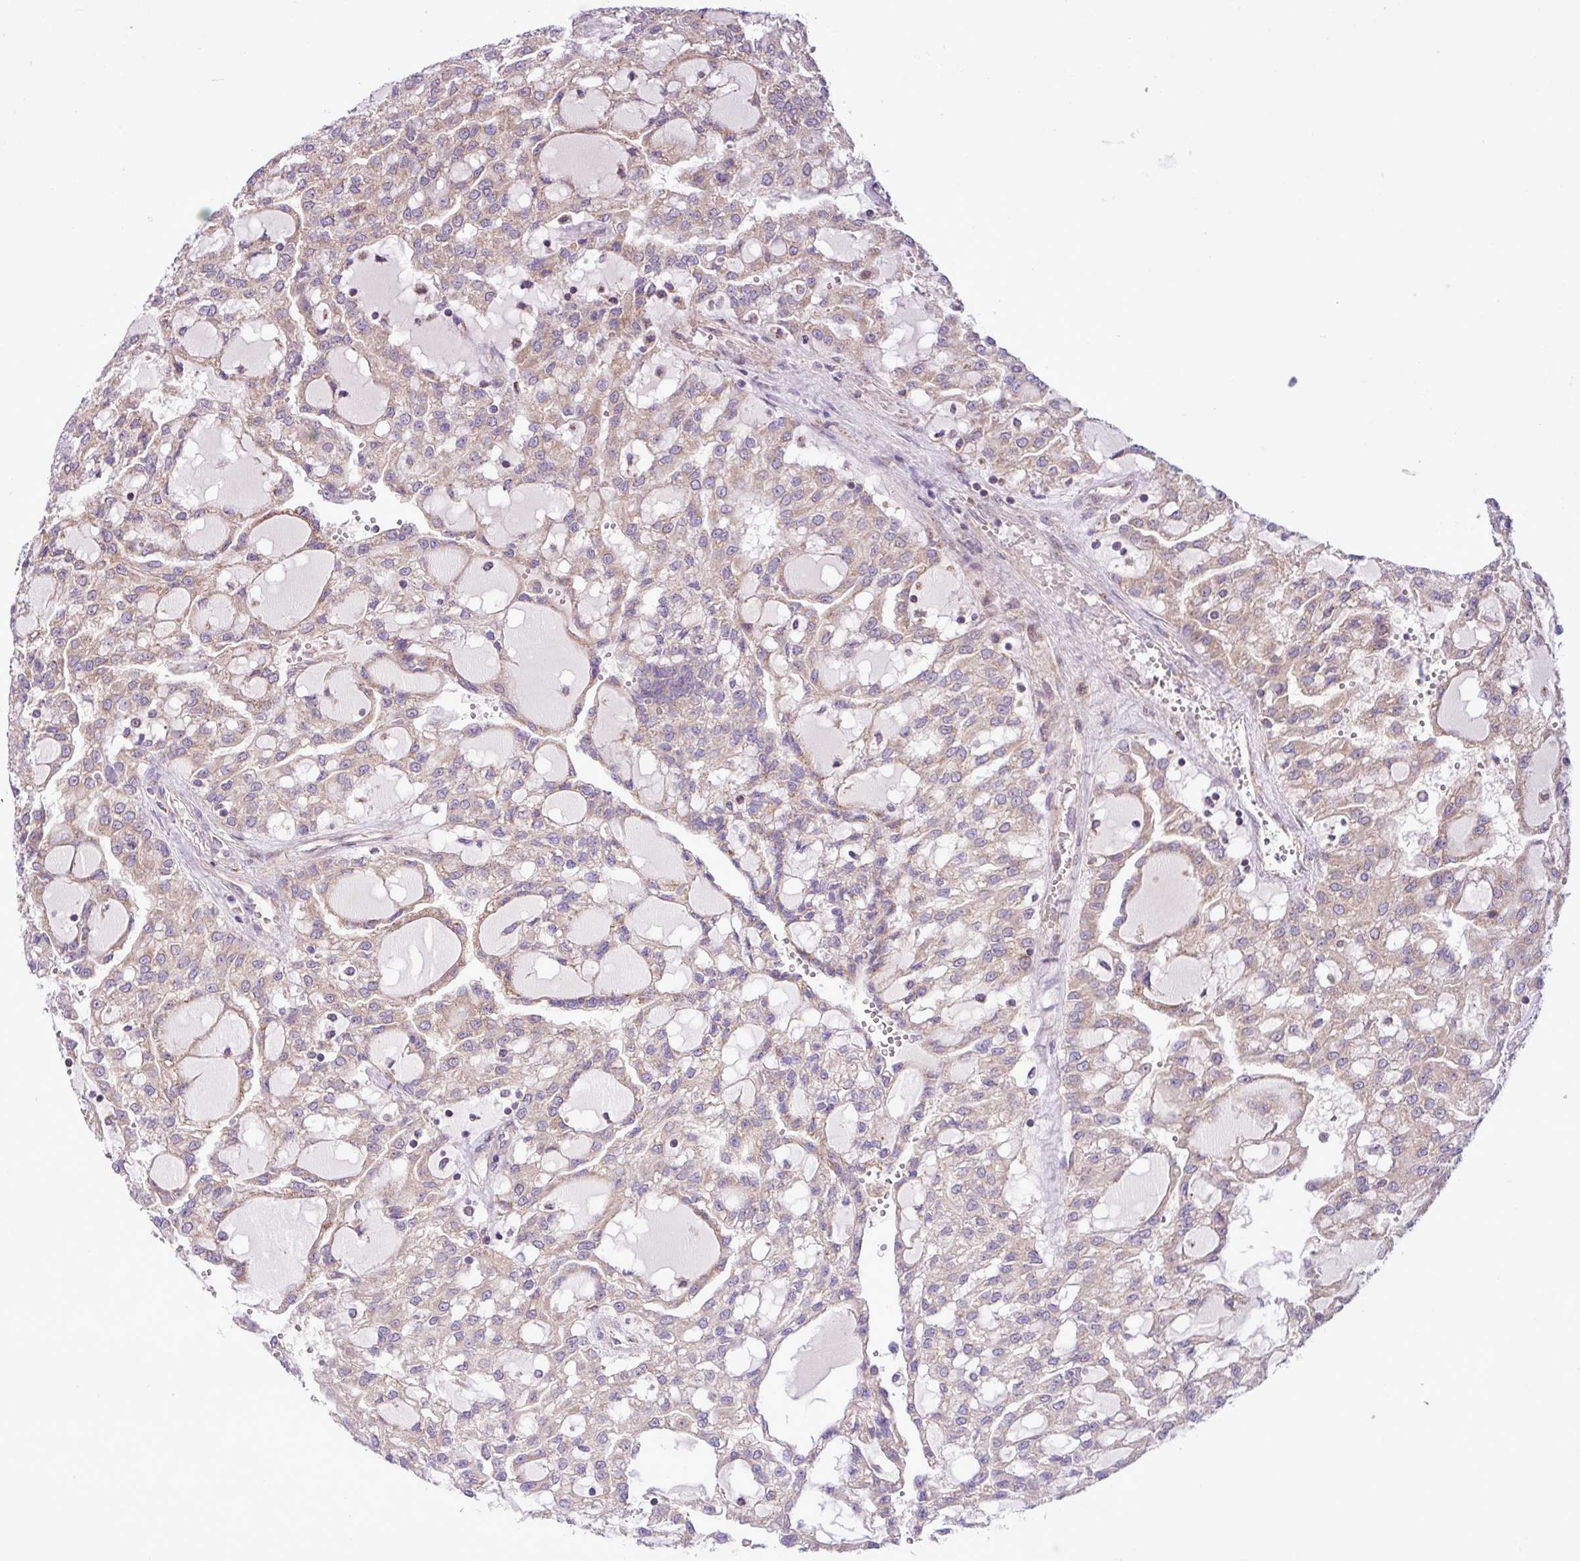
{"staining": {"intensity": "weak", "quantity": "<25%", "location": "cytoplasmic/membranous"}, "tissue": "renal cancer", "cell_type": "Tumor cells", "image_type": "cancer", "snomed": [{"axis": "morphology", "description": "Adenocarcinoma, NOS"}, {"axis": "topography", "description": "Kidney"}], "caption": "High power microscopy image of an IHC micrograph of renal cancer (adenocarcinoma), revealing no significant positivity in tumor cells.", "gene": "B3GNT9", "patient": {"sex": "male", "age": 63}}